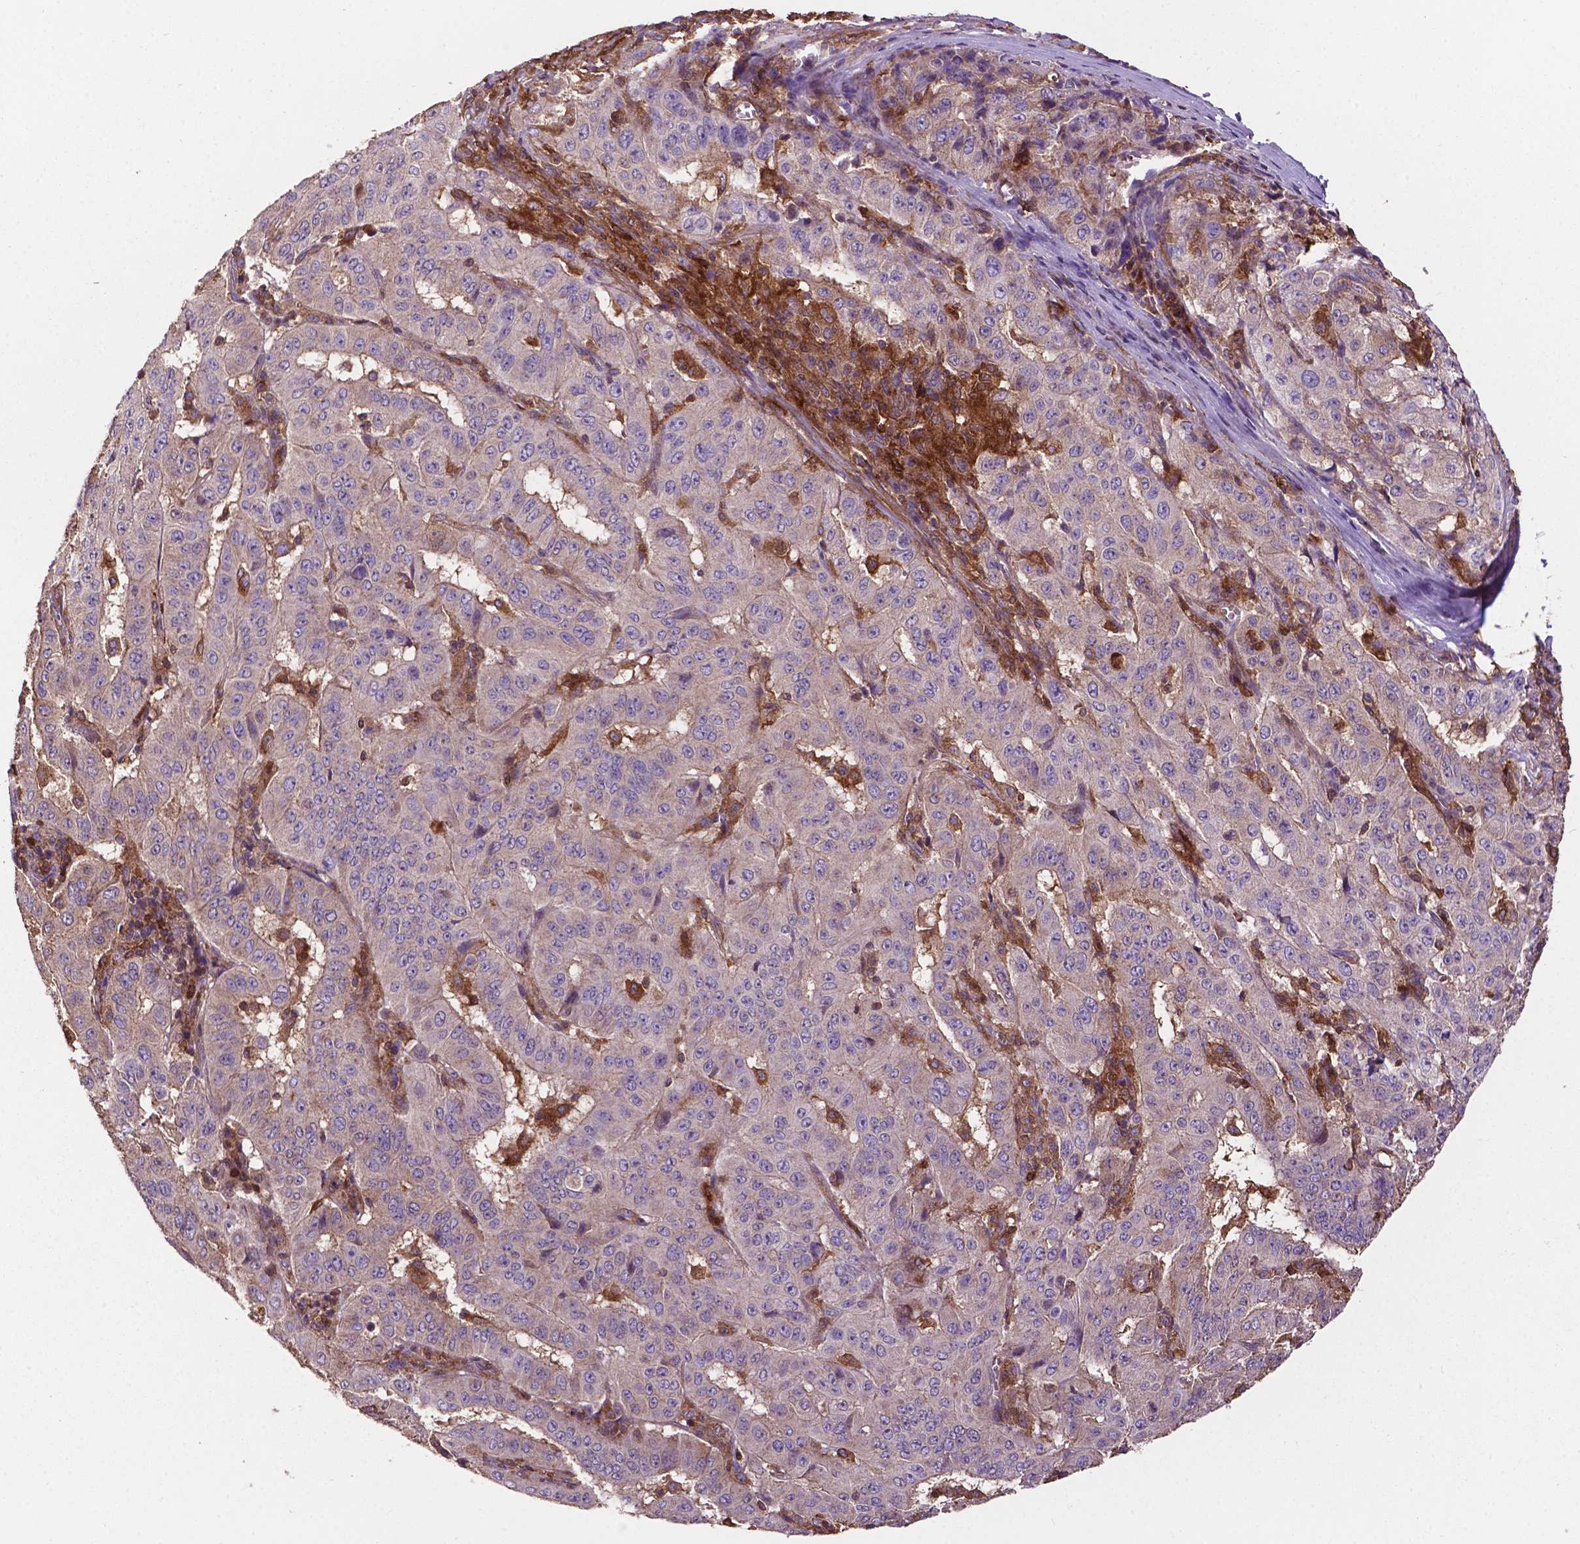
{"staining": {"intensity": "weak", "quantity": "<25%", "location": "cytoplasmic/membranous"}, "tissue": "pancreatic cancer", "cell_type": "Tumor cells", "image_type": "cancer", "snomed": [{"axis": "morphology", "description": "Adenocarcinoma, NOS"}, {"axis": "topography", "description": "Pancreas"}], "caption": "This is an IHC image of pancreatic adenocarcinoma. There is no staining in tumor cells.", "gene": "SMAD3", "patient": {"sex": "male", "age": 63}}